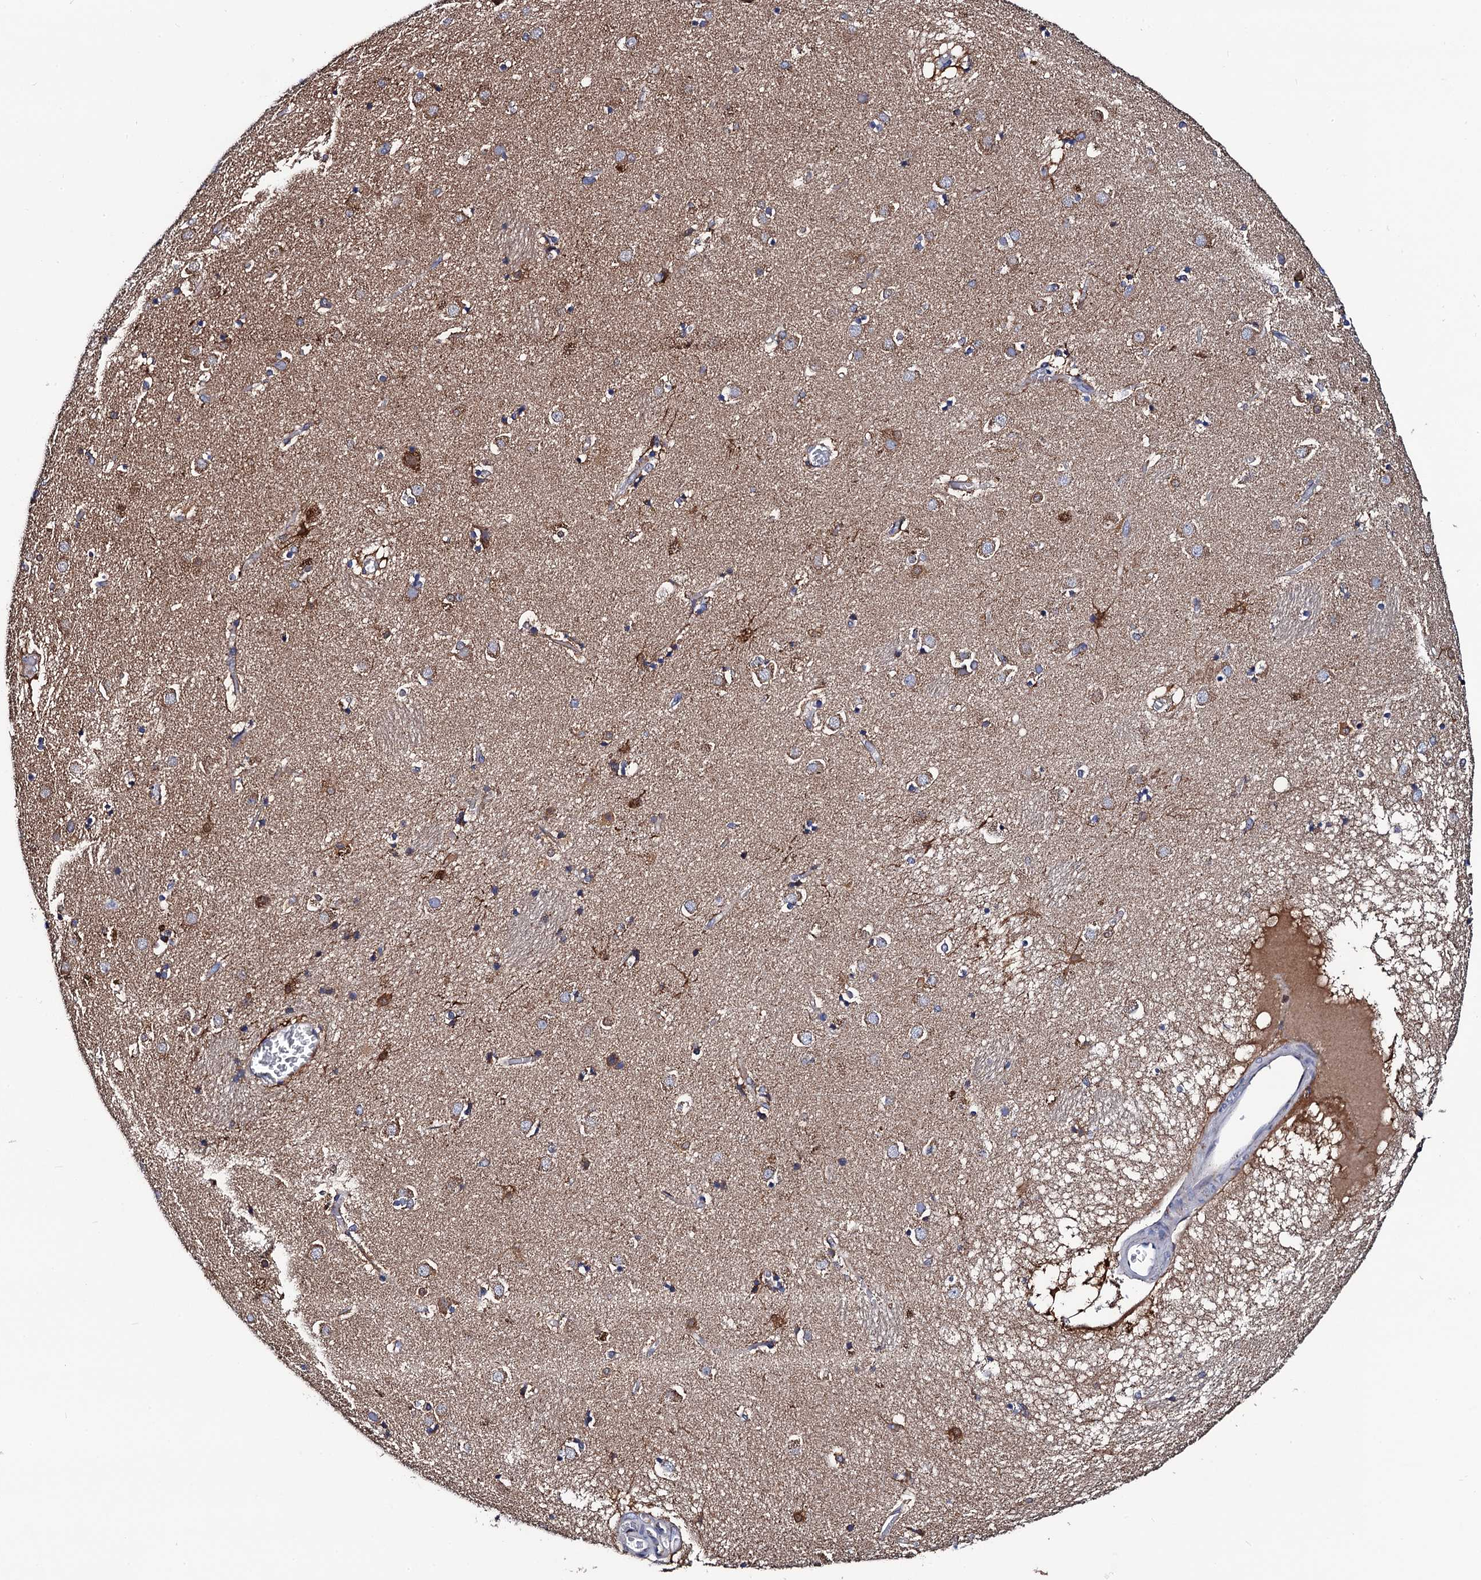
{"staining": {"intensity": "moderate", "quantity": "<25%", "location": "cytoplasmic/membranous"}, "tissue": "caudate", "cell_type": "Glial cells", "image_type": "normal", "snomed": [{"axis": "morphology", "description": "Normal tissue, NOS"}, {"axis": "topography", "description": "Lateral ventricle wall"}], "caption": "This is a photomicrograph of IHC staining of unremarkable caudate, which shows moderate staining in the cytoplasmic/membranous of glial cells.", "gene": "PTCD3", "patient": {"sex": "male", "age": 70}}